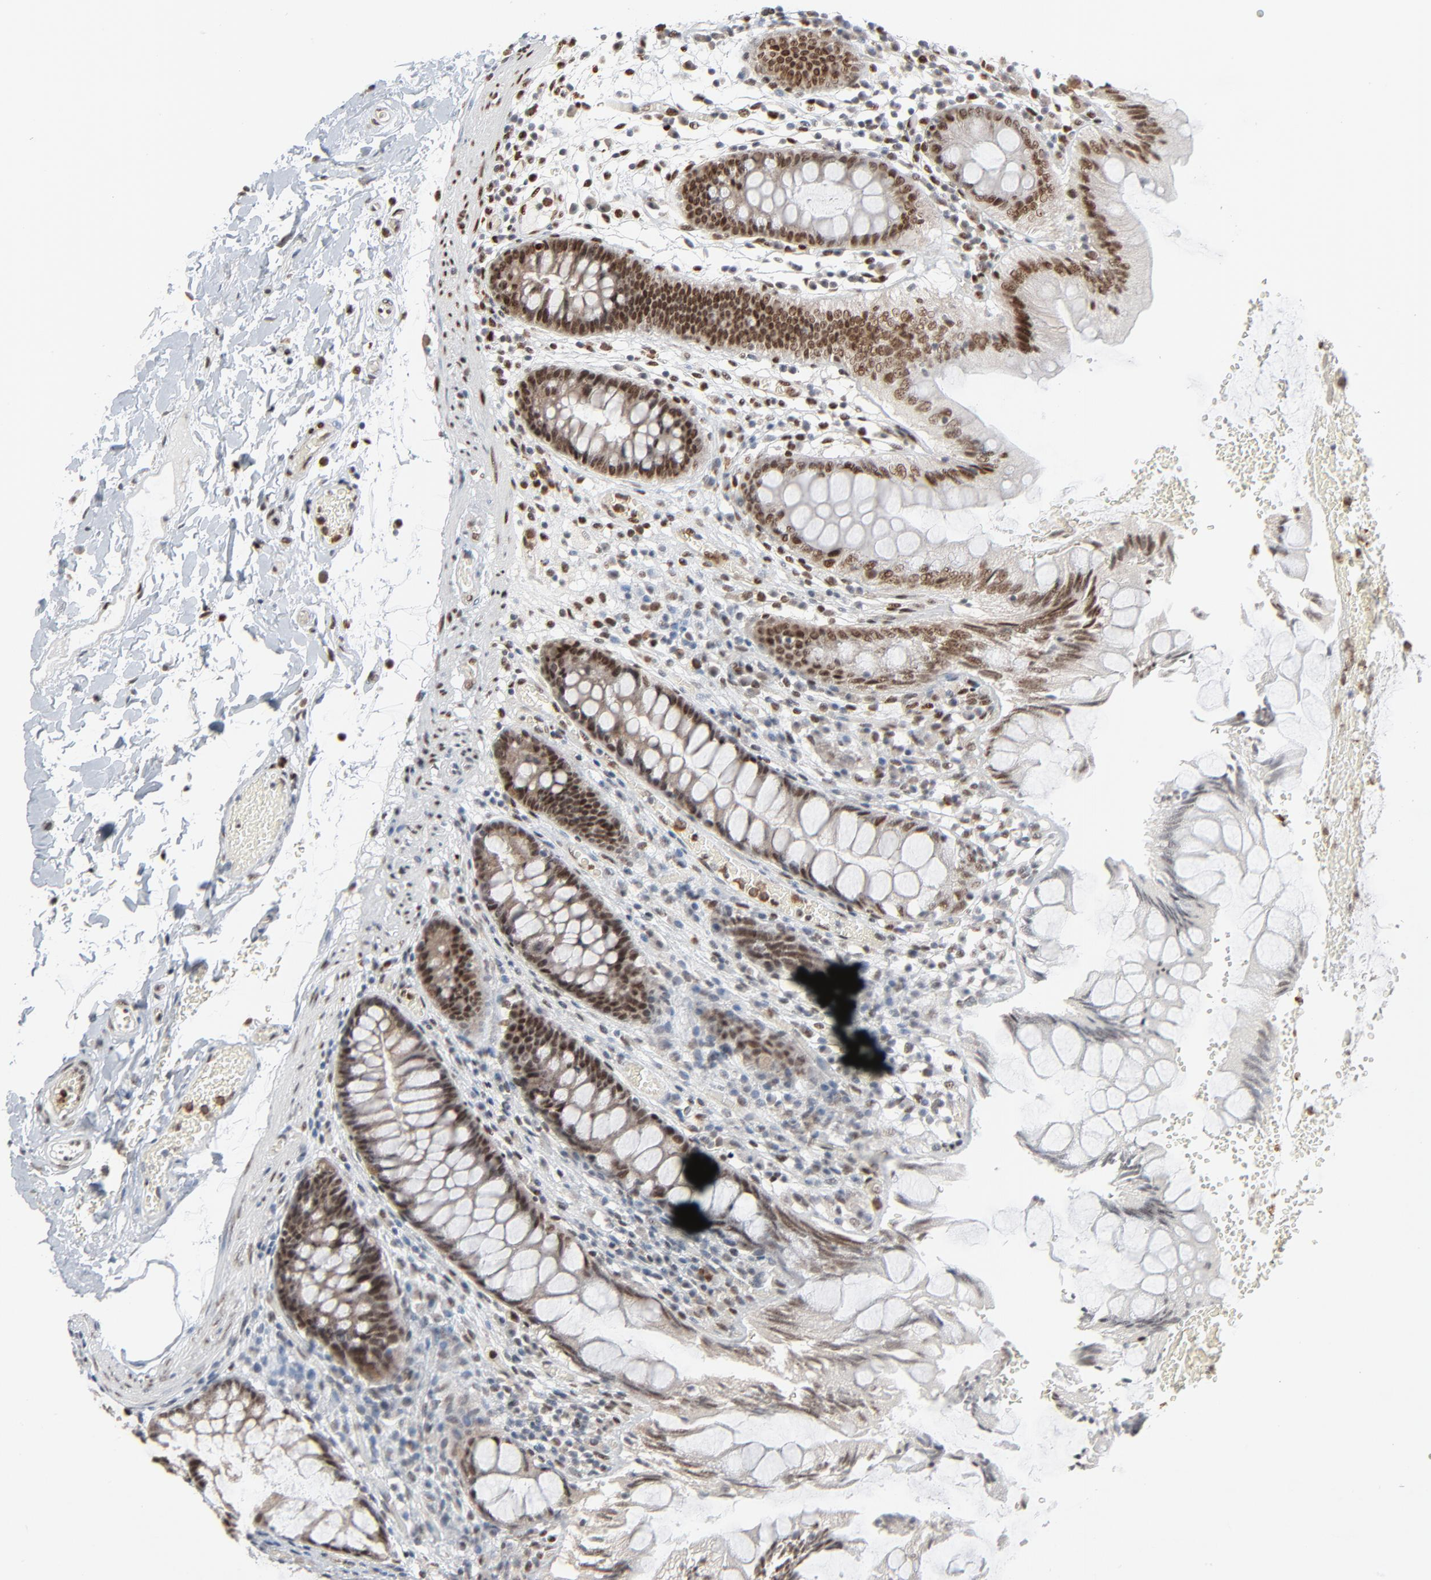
{"staining": {"intensity": "moderate", "quantity": ">75%", "location": "nuclear"}, "tissue": "colon", "cell_type": "Endothelial cells", "image_type": "normal", "snomed": [{"axis": "morphology", "description": "Normal tissue, NOS"}, {"axis": "topography", "description": "Smooth muscle"}, {"axis": "topography", "description": "Colon"}], "caption": "Brown immunohistochemical staining in benign colon exhibits moderate nuclear expression in about >75% of endothelial cells.", "gene": "CUX1", "patient": {"sex": "male", "age": 67}}